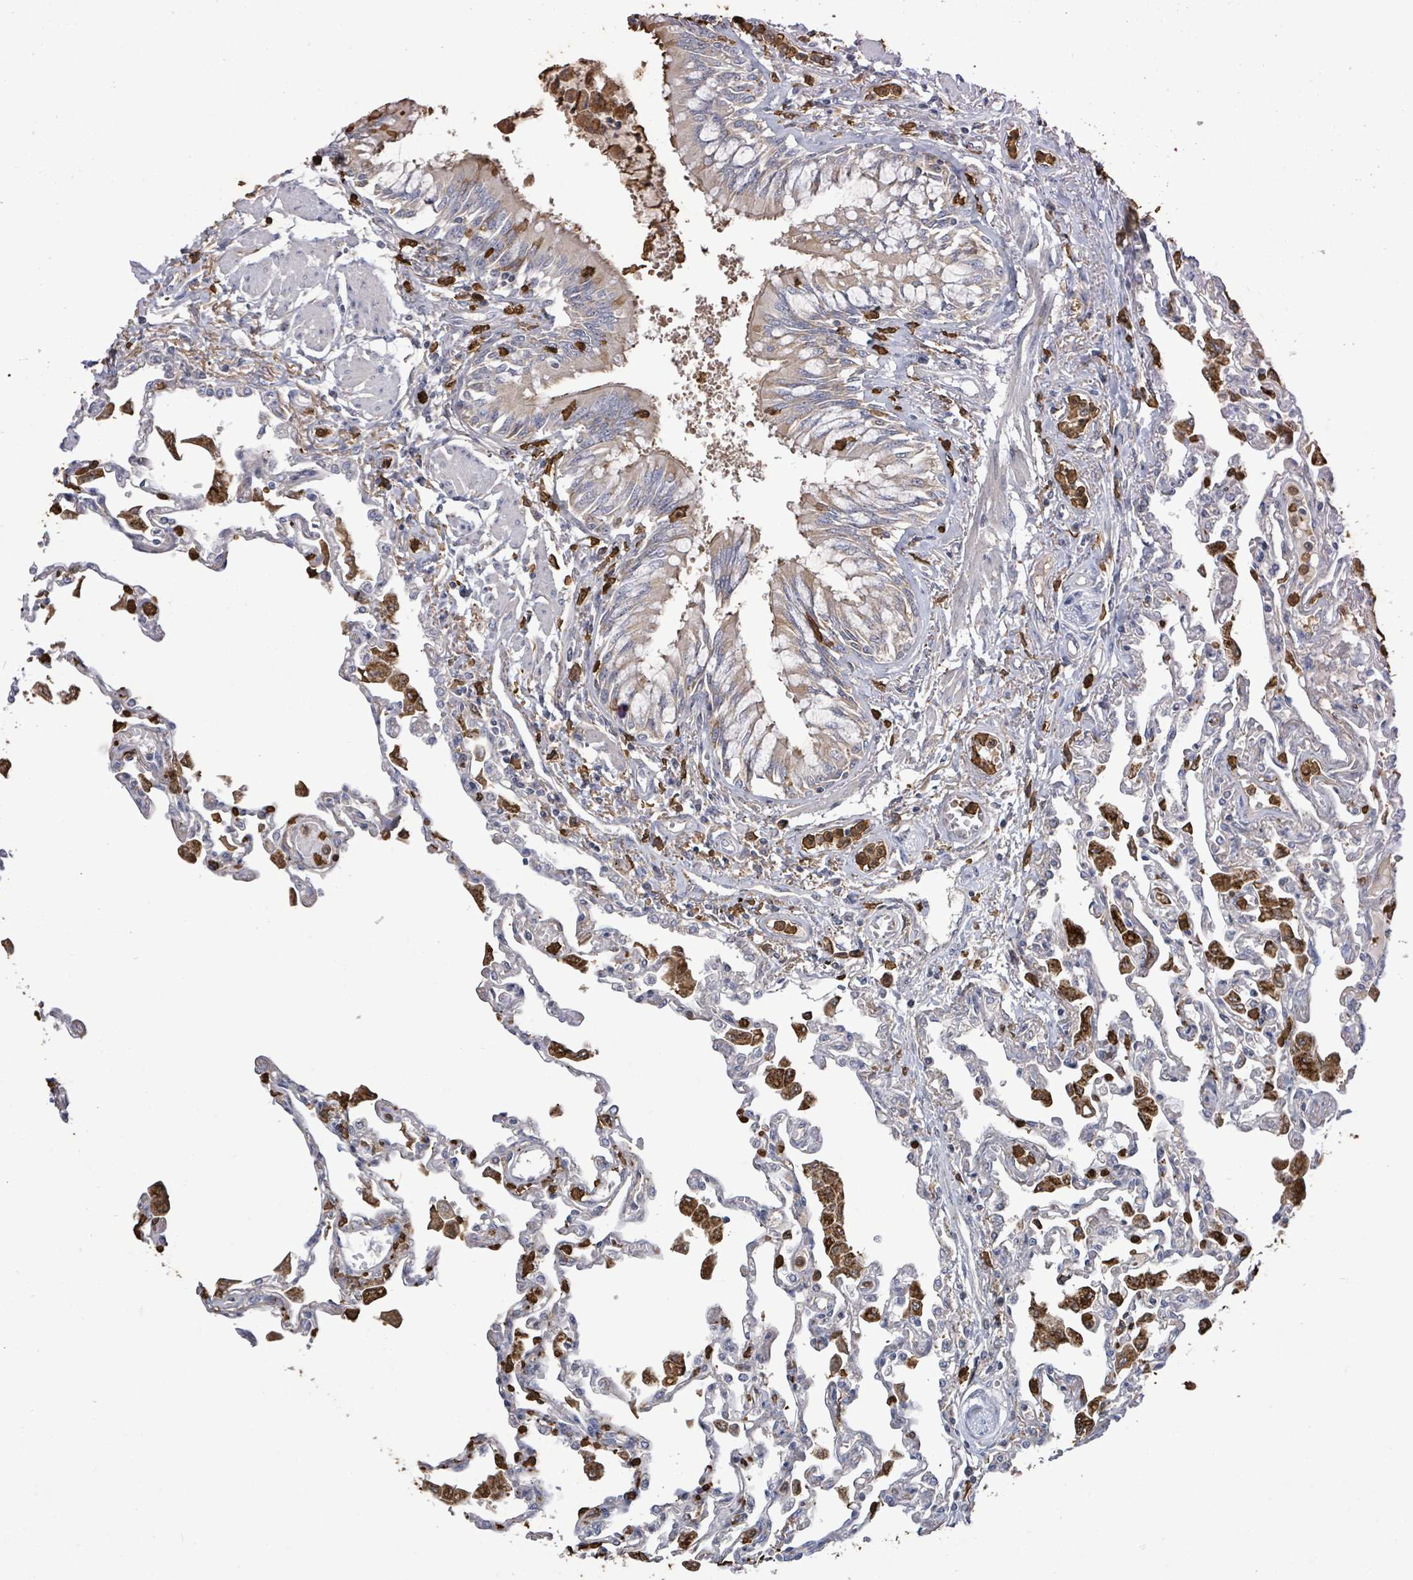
{"staining": {"intensity": "negative", "quantity": "none", "location": "none"}, "tissue": "lung", "cell_type": "Alveolar cells", "image_type": "normal", "snomed": [{"axis": "morphology", "description": "Normal tissue, NOS"}, {"axis": "topography", "description": "Bronchus"}, {"axis": "topography", "description": "Lung"}], "caption": "Immunohistochemistry micrograph of benign lung: lung stained with DAB (3,3'-diaminobenzidine) demonstrates no significant protein expression in alveolar cells. The staining was performed using DAB to visualize the protein expression in brown, while the nuclei were stained in blue with hematoxylin (Magnification: 20x).", "gene": "FAM210A", "patient": {"sex": "female", "age": 49}}